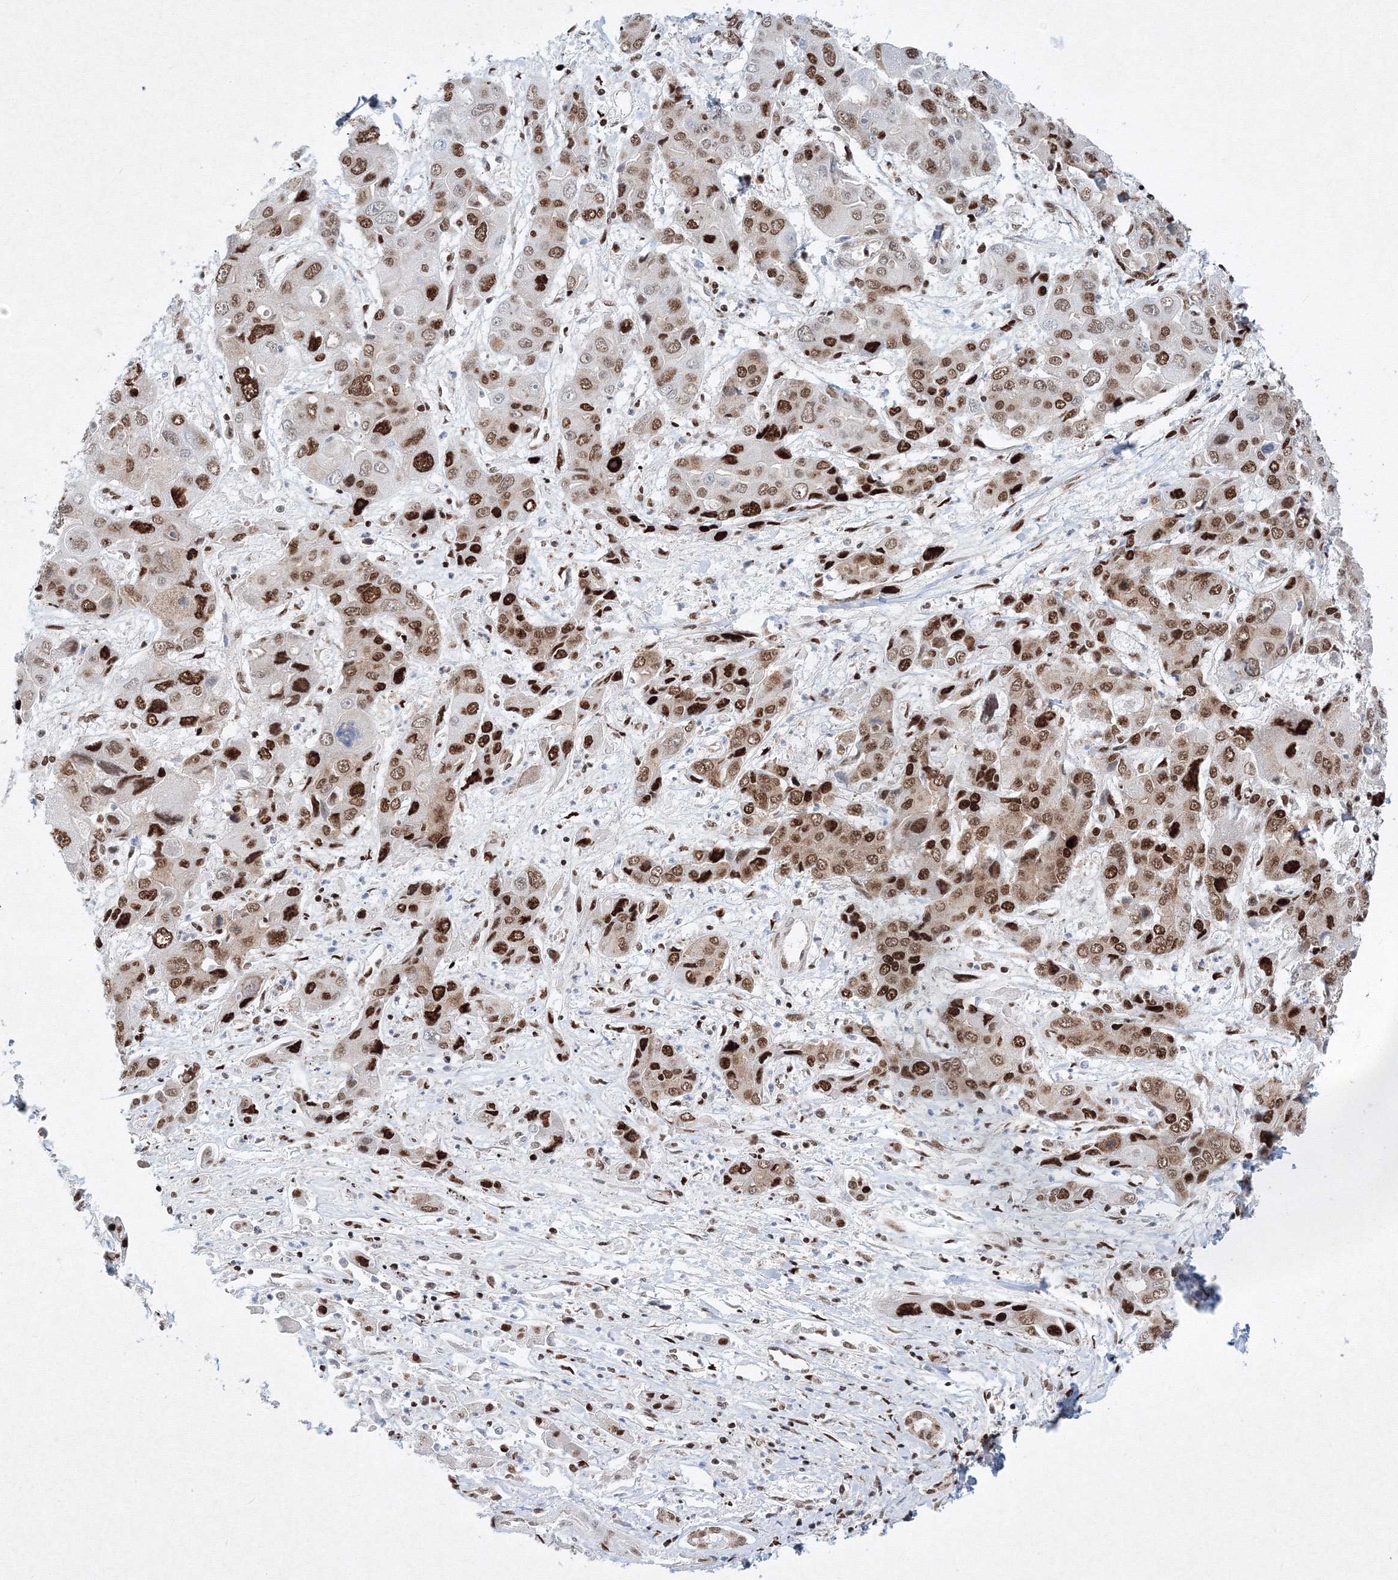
{"staining": {"intensity": "strong", "quantity": "25%-75%", "location": "nuclear"}, "tissue": "liver cancer", "cell_type": "Tumor cells", "image_type": "cancer", "snomed": [{"axis": "morphology", "description": "Cholangiocarcinoma"}, {"axis": "topography", "description": "Liver"}], "caption": "DAB (3,3'-diaminobenzidine) immunohistochemical staining of human liver cancer reveals strong nuclear protein positivity in about 25%-75% of tumor cells.", "gene": "SNRPC", "patient": {"sex": "male", "age": 67}}